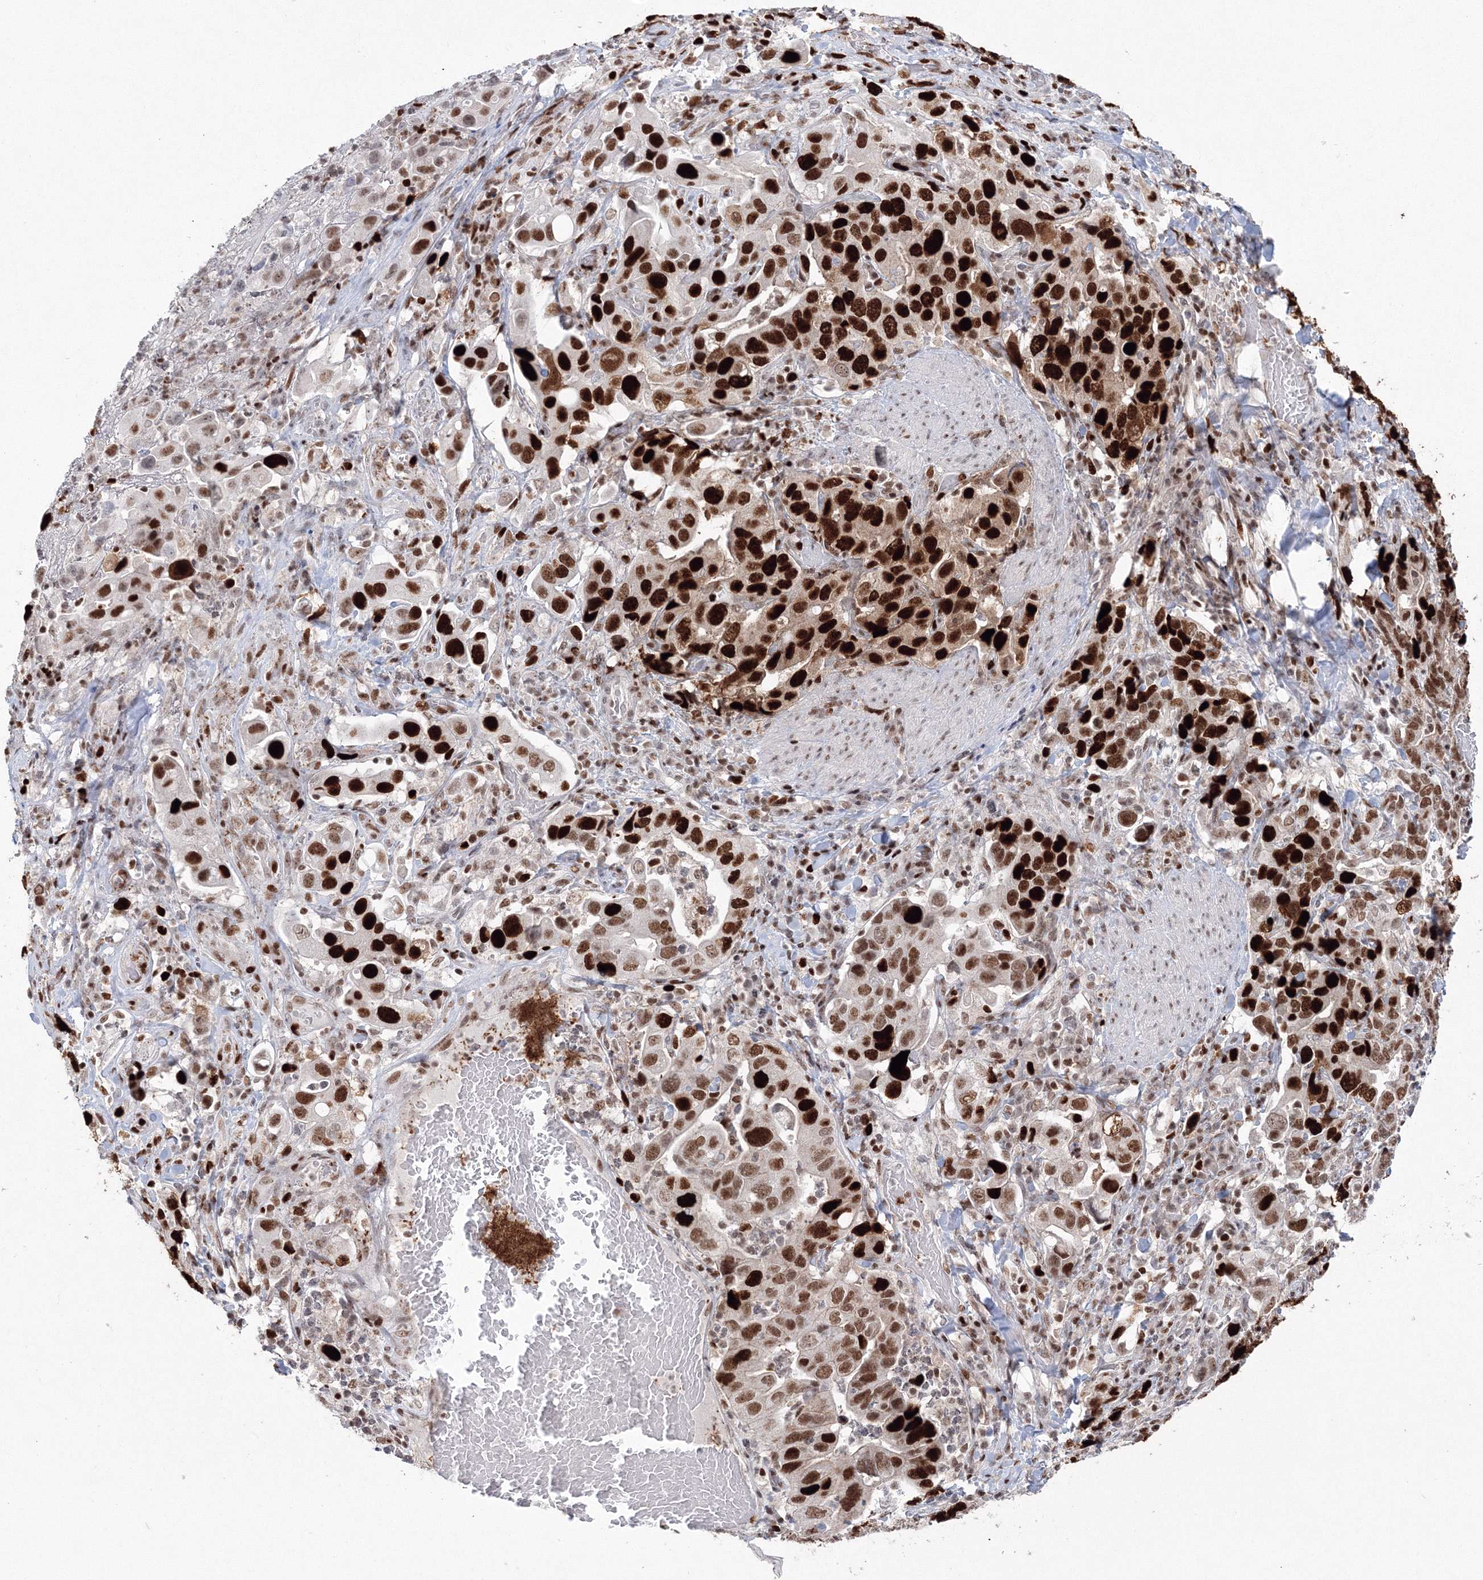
{"staining": {"intensity": "strong", "quantity": ">75%", "location": "nuclear"}, "tissue": "stomach cancer", "cell_type": "Tumor cells", "image_type": "cancer", "snomed": [{"axis": "morphology", "description": "Adenocarcinoma, NOS"}, {"axis": "topography", "description": "Stomach, upper"}], "caption": "Stomach cancer (adenocarcinoma) stained with IHC shows strong nuclear expression in about >75% of tumor cells.", "gene": "LIG1", "patient": {"sex": "male", "age": 62}}